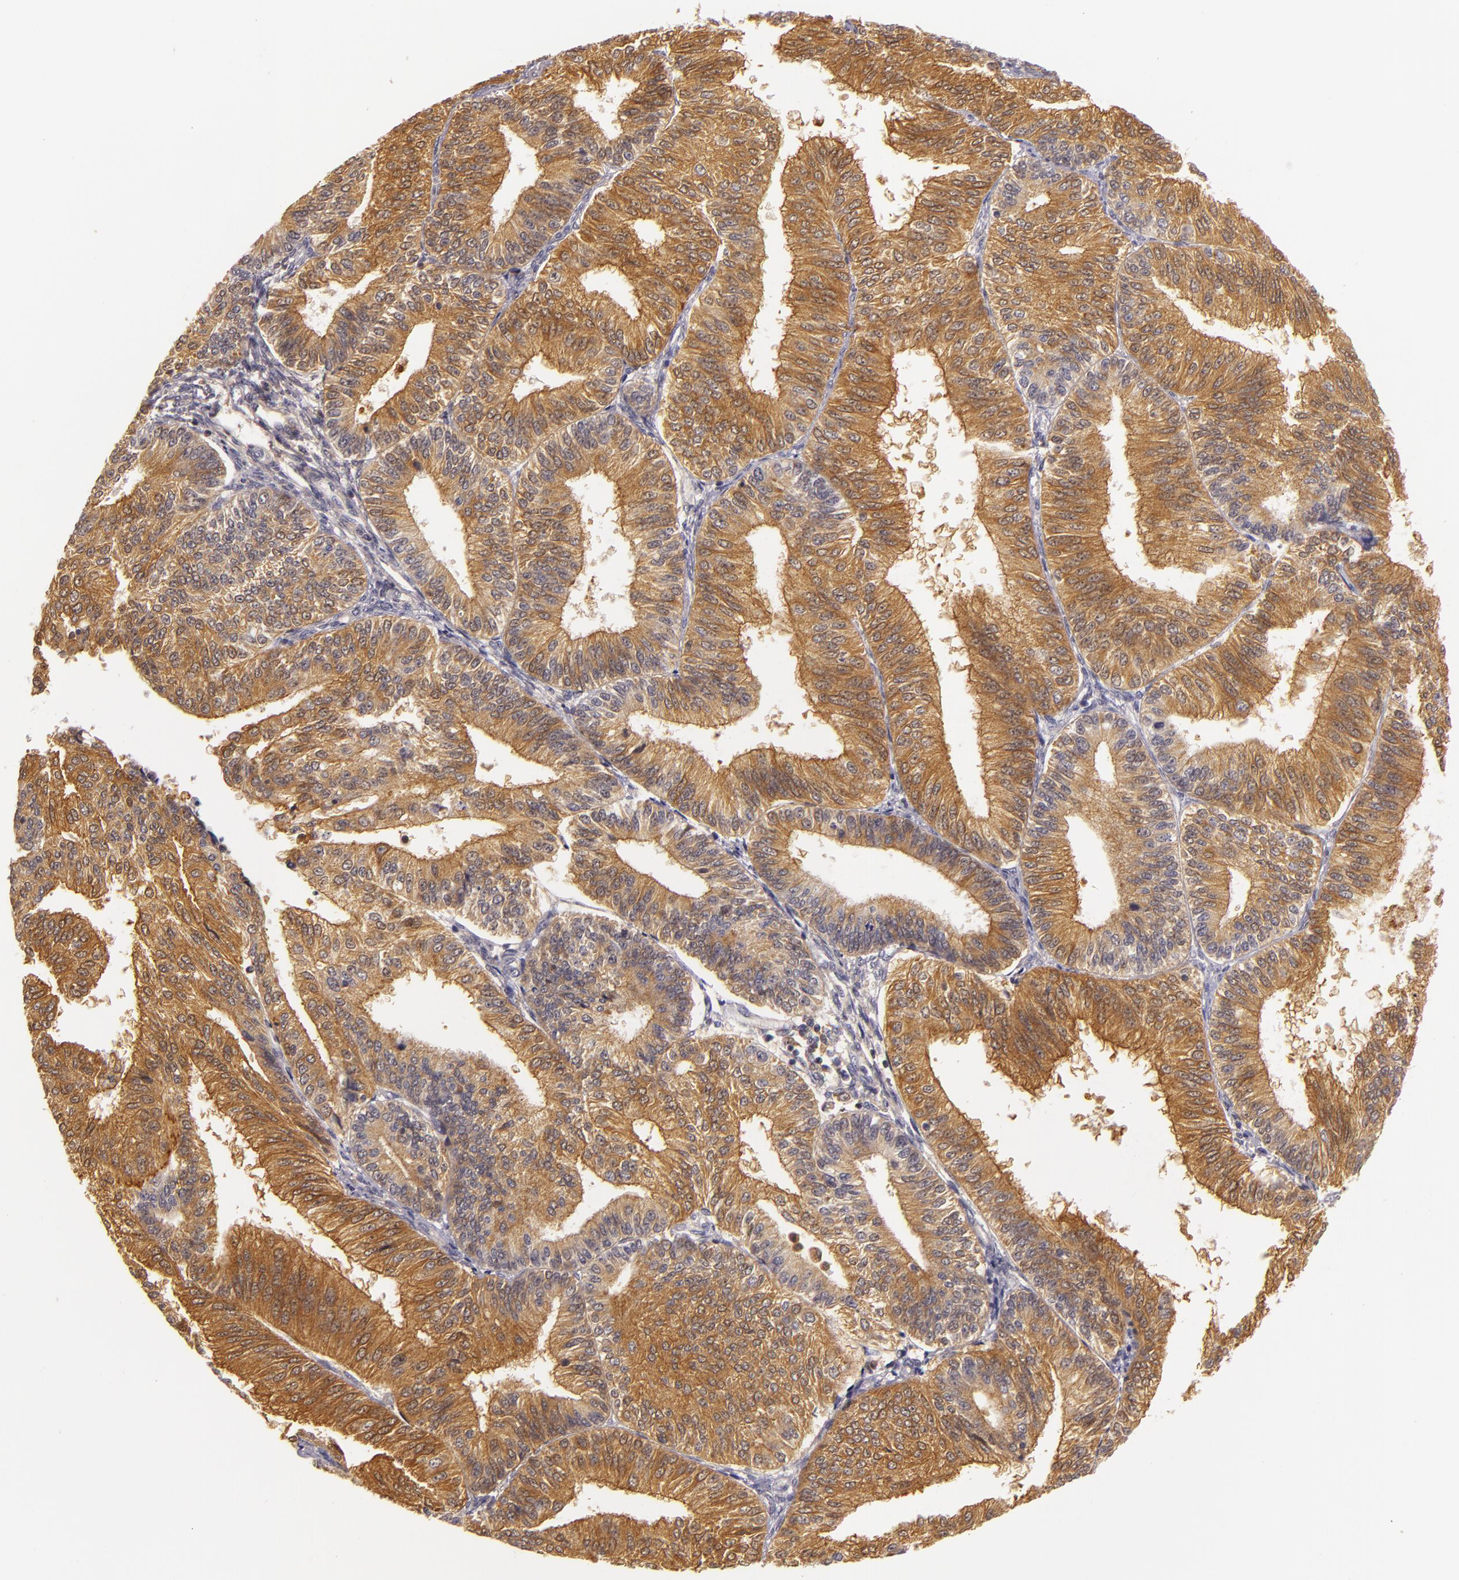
{"staining": {"intensity": "strong", "quantity": ">75%", "location": "nuclear"}, "tissue": "endometrial cancer", "cell_type": "Tumor cells", "image_type": "cancer", "snomed": [{"axis": "morphology", "description": "Adenocarcinoma, NOS"}, {"axis": "topography", "description": "Endometrium"}], "caption": "Endometrial cancer stained for a protein displays strong nuclear positivity in tumor cells.", "gene": "TOM1", "patient": {"sex": "female", "age": 55}}